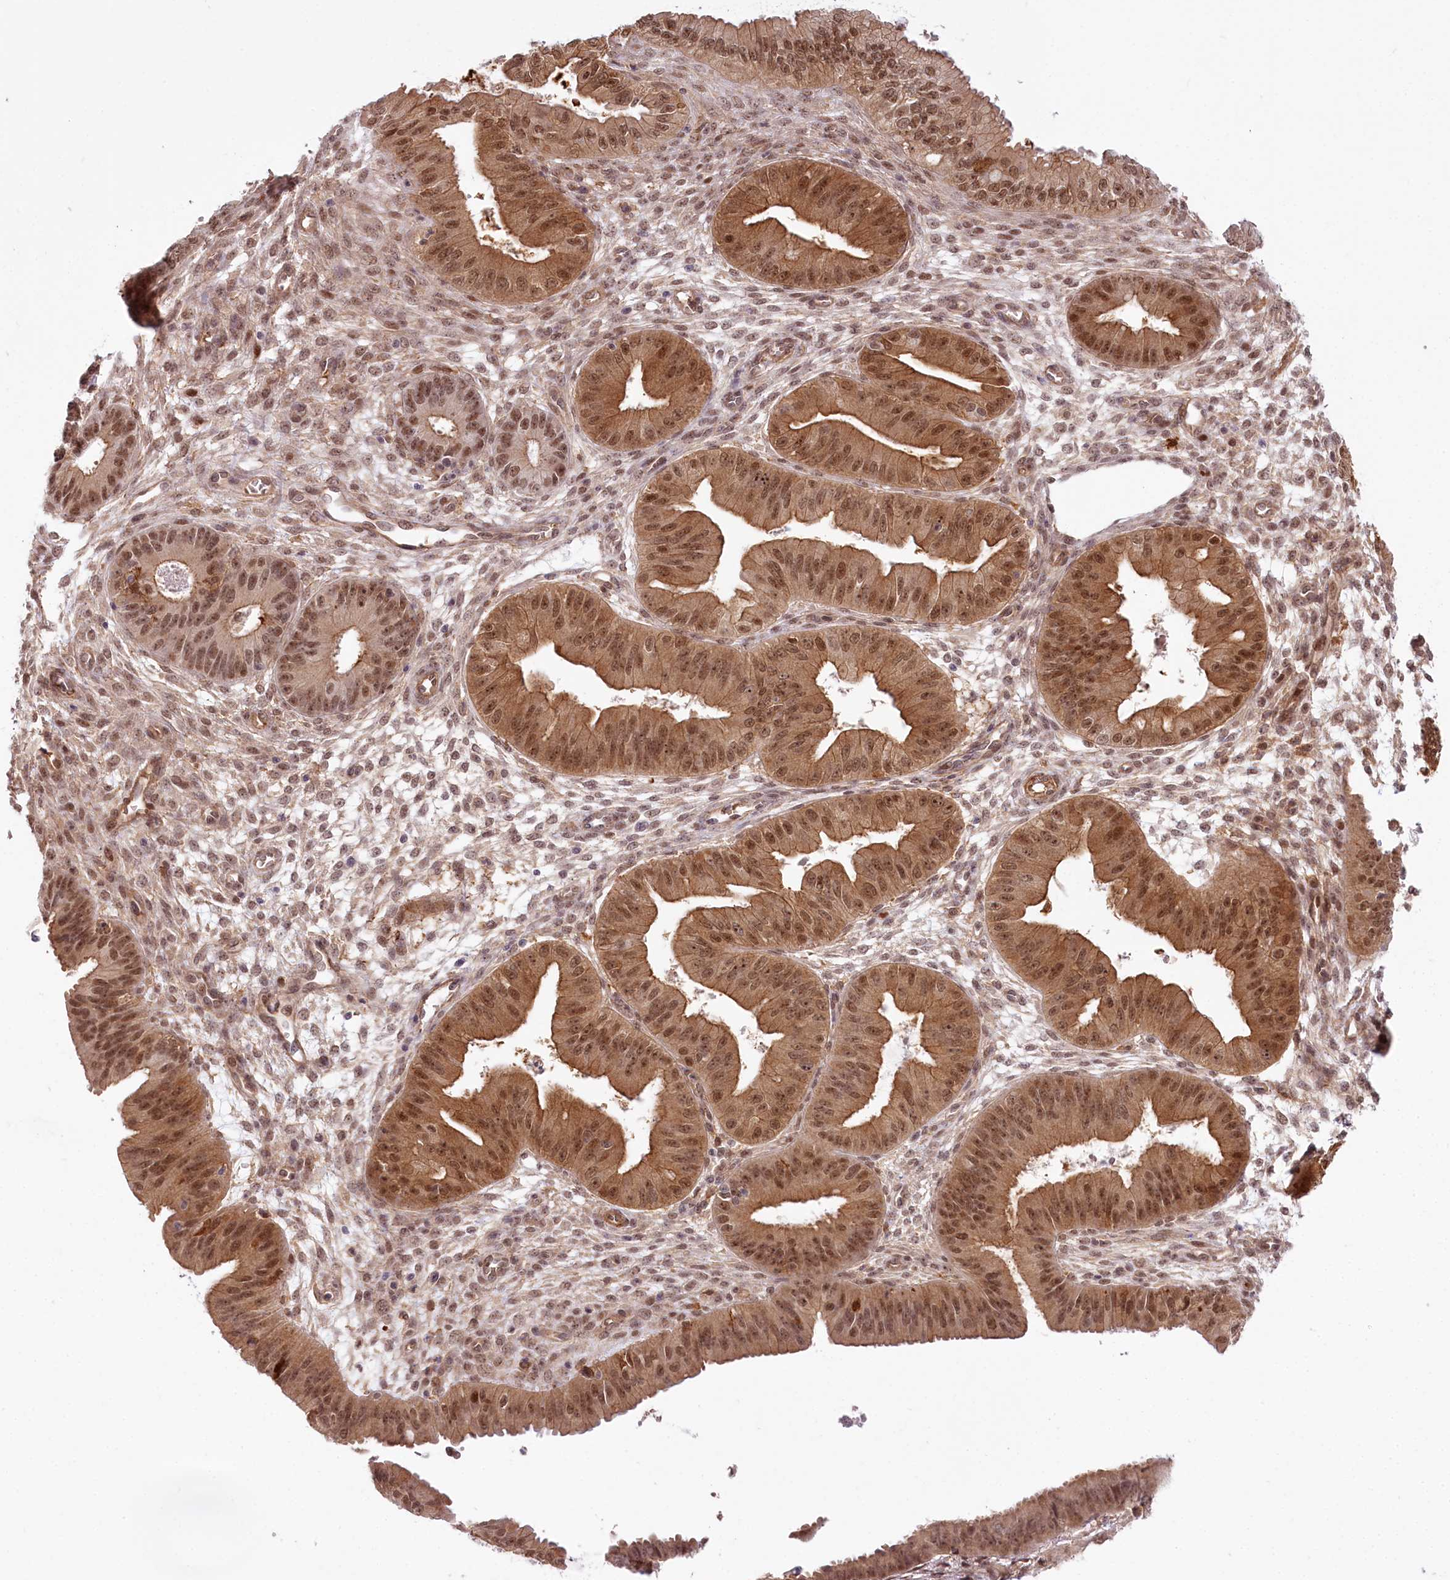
{"staining": {"intensity": "moderate", "quantity": ">75%", "location": "cytoplasmic/membranous,nuclear"}, "tissue": "ovarian cancer", "cell_type": "Tumor cells", "image_type": "cancer", "snomed": [{"axis": "morphology", "description": "Carcinoma, endometroid"}, {"axis": "topography", "description": "Appendix"}, {"axis": "topography", "description": "Ovary"}], "caption": "DAB (3,3'-diaminobenzidine) immunohistochemical staining of human ovarian endometroid carcinoma demonstrates moderate cytoplasmic/membranous and nuclear protein expression in about >75% of tumor cells.", "gene": "TUBGCP2", "patient": {"sex": "female", "age": 42}}